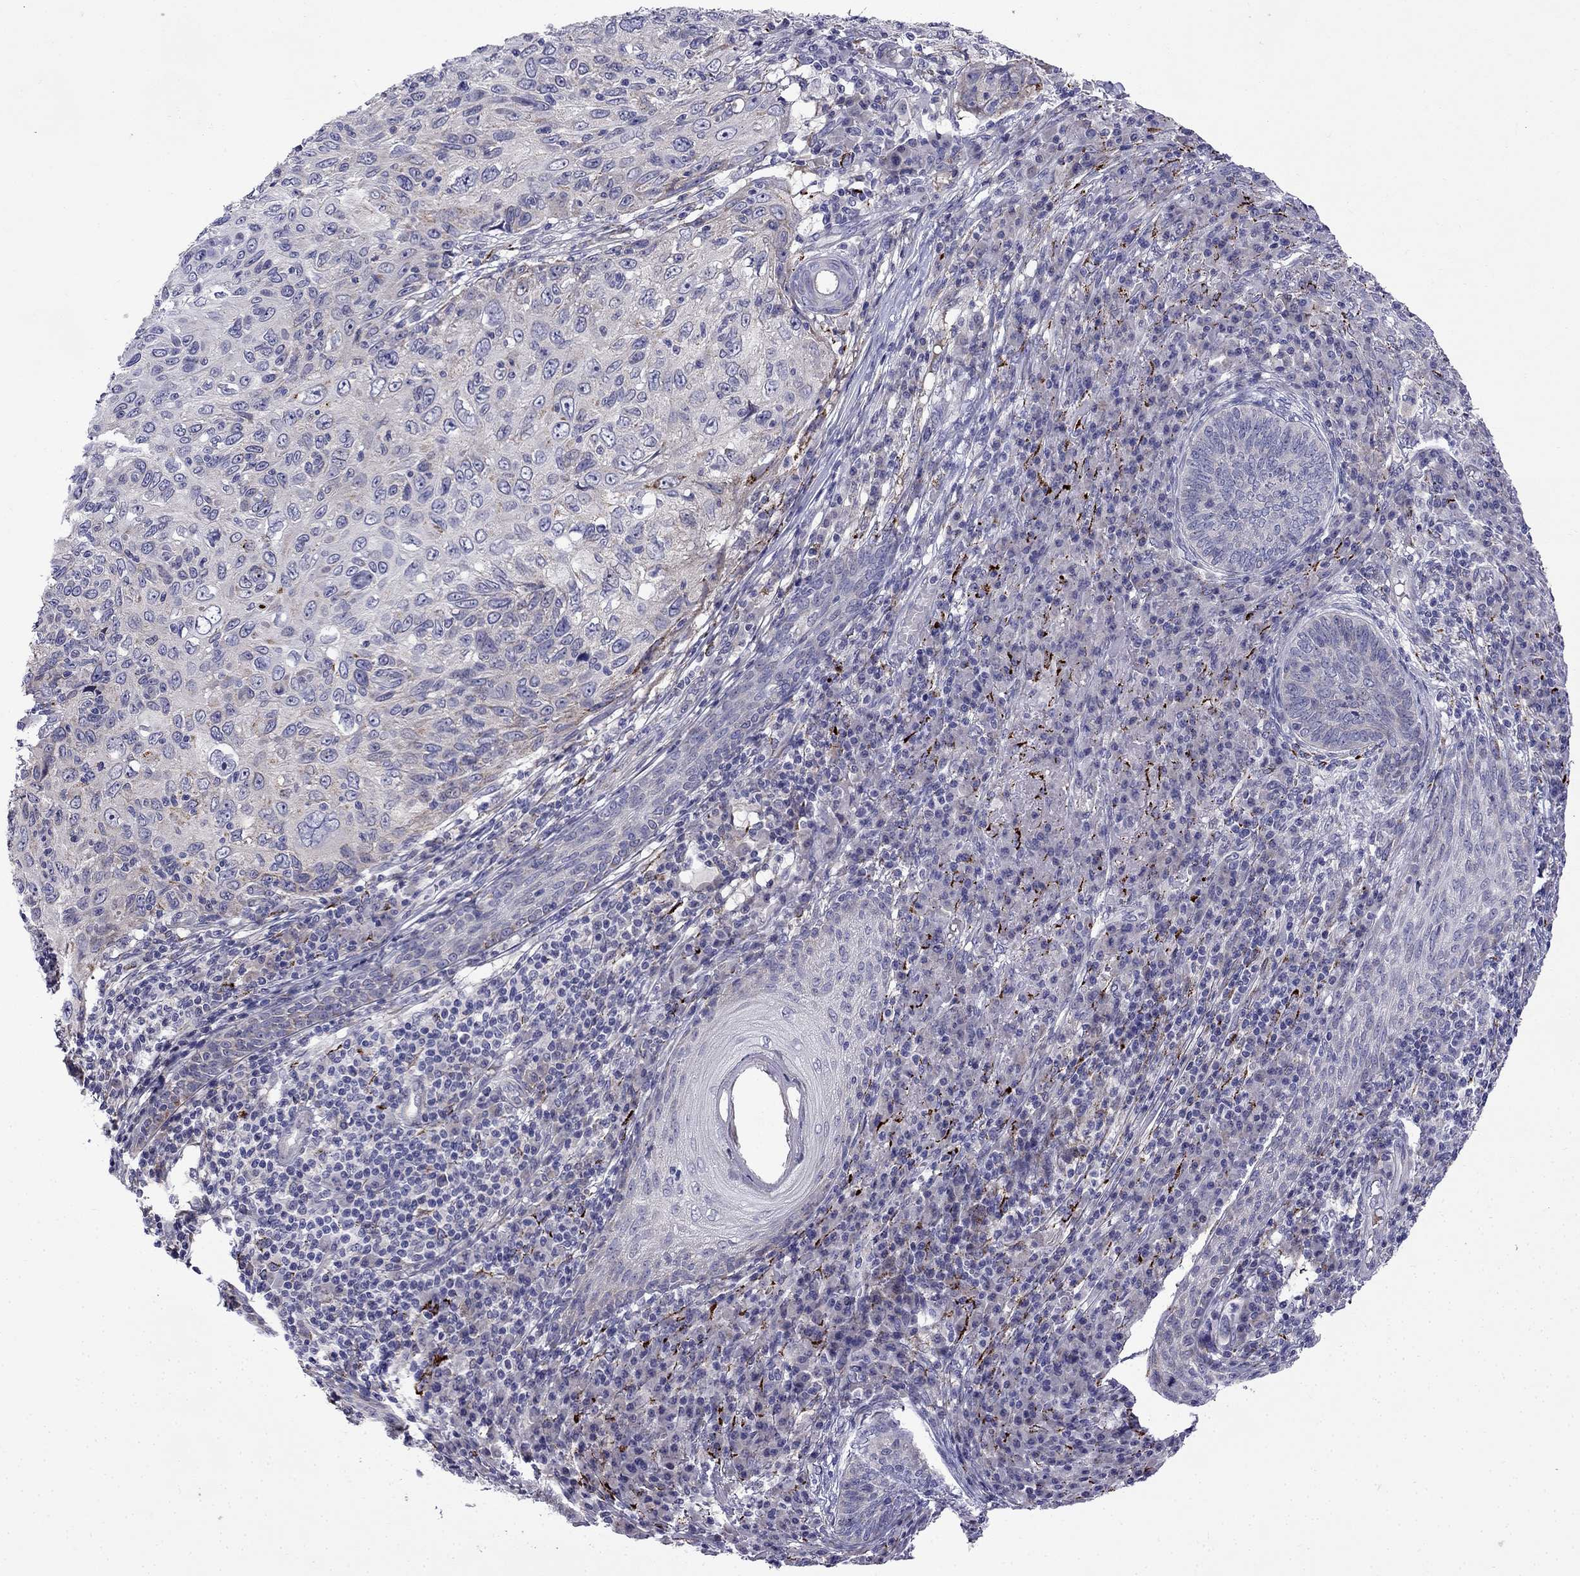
{"staining": {"intensity": "weak", "quantity": "<25%", "location": "cytoplasmic/membranous"}, "tissue": "skin cancer", "cell_type": "Tumor cells", "image_type": "cancer", "snomed": [{"axis": "morphology", "description": "Squamous cell carcinoma, NOS"}, {"axis": "topography", "description": "Skin"}], "caption": "Tumor cells show no significant expression in skin cancer (squamous cell carcinoma).", "gene": "PI16", "patient": {"sex": "male", "age": 92}}